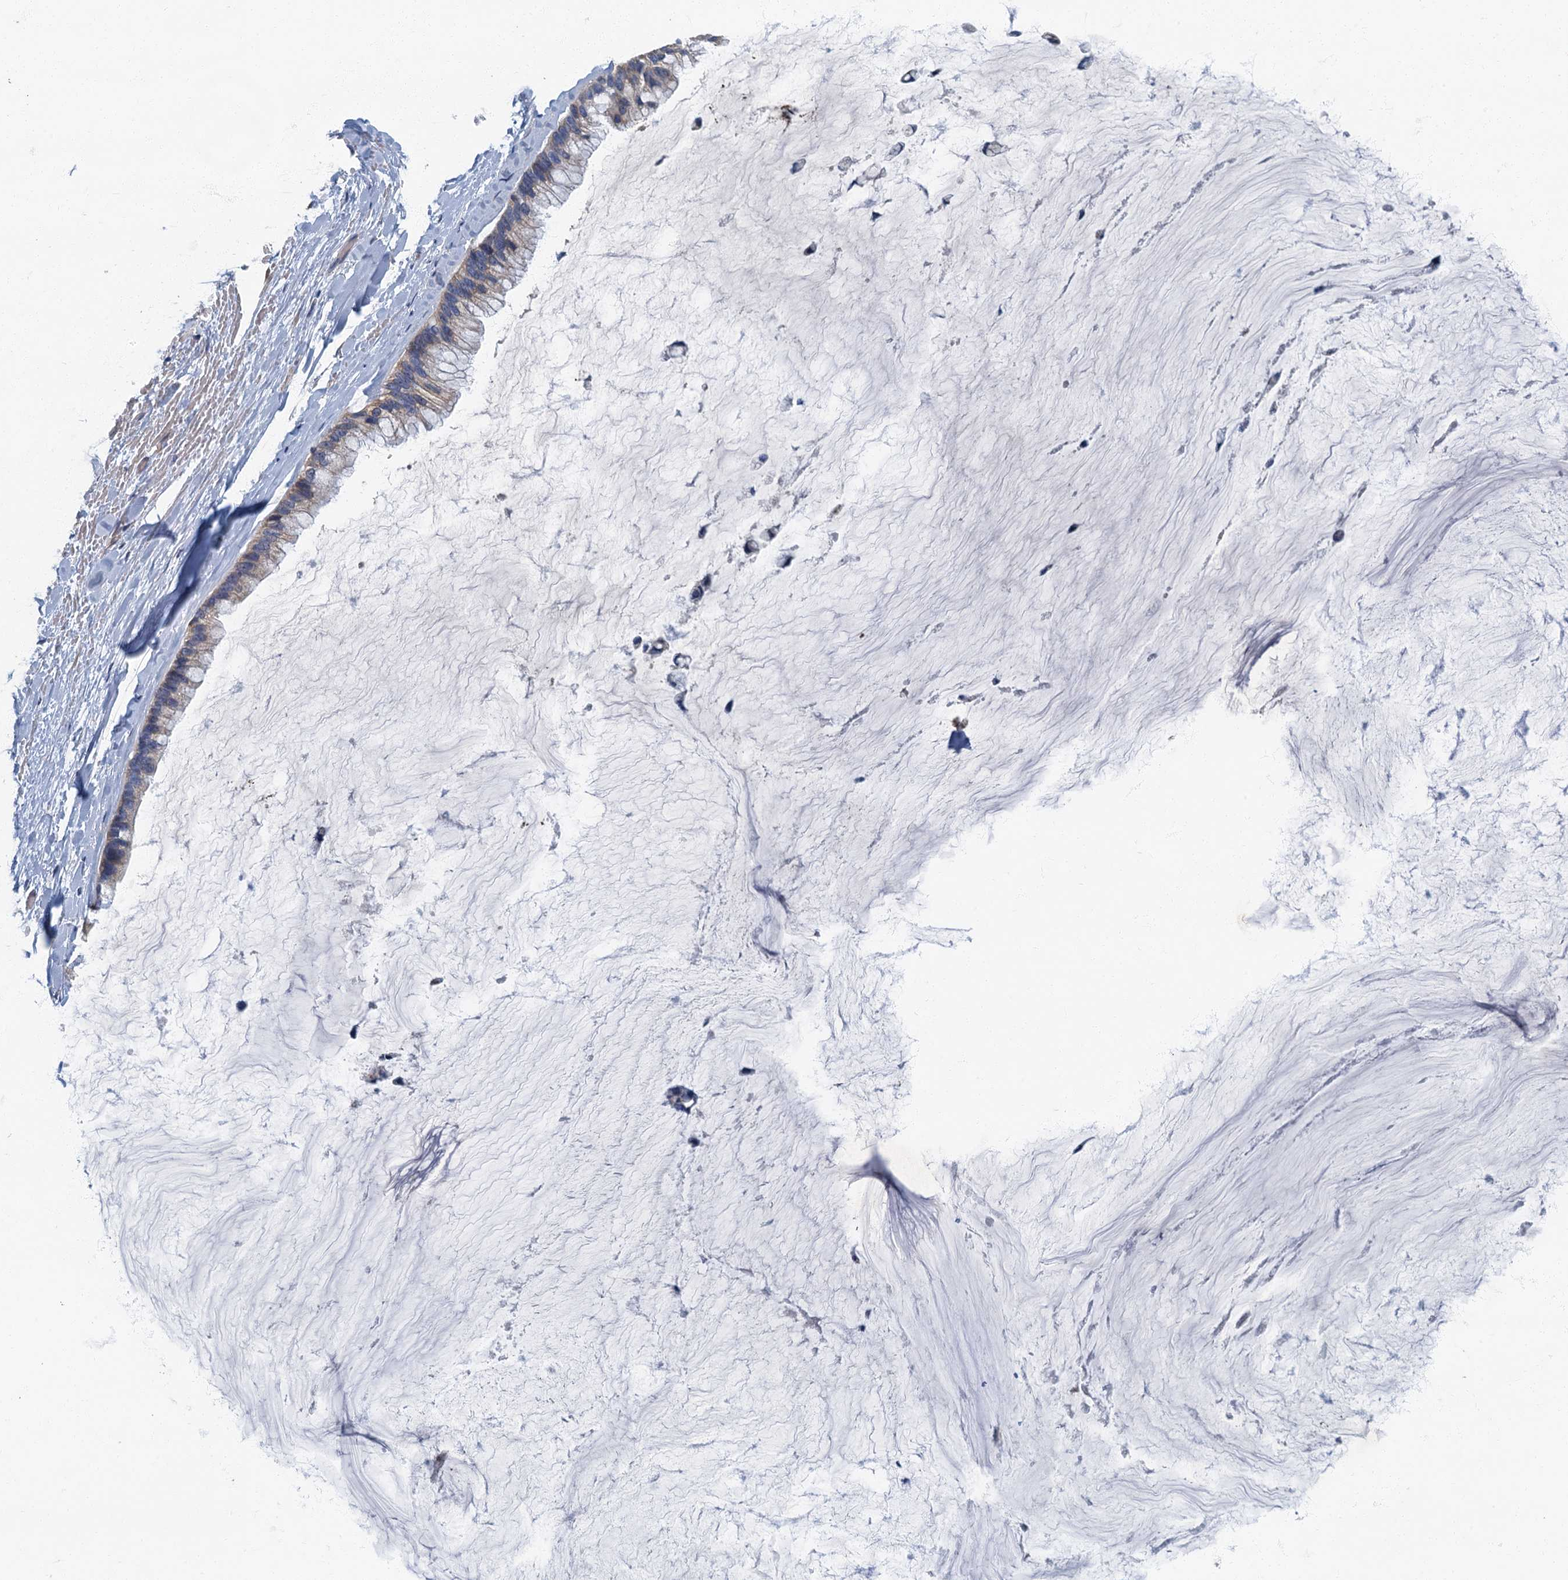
{"staining": {"intensity": "weak", "quantity": "25%-75%", "location": "cytoplasmic/membranous"}, "tissue": "ovarian cancer", "cell_type": "Tumor cells", "image_type": "cancer", "snomed": [{"axis": "morphology", "description": "Cystadenocarcinoma, mucinous, NOS"}, {"axis": "topography", "description": "Ovary"}], "caption": "Immunohistochemistry image of neoplastic tissue: mucinous cystadenocarcinoma (ovarian) stained using immunohistochemistry (IHC) reveals low levels of weak protein expression localized specifically in the cytoplasmic/membranous of tumor cells, appearing as a cytoplasmic/membranous brown color.", "gene": "DDX49", "patient": {"sex": "female", "age": 39}}